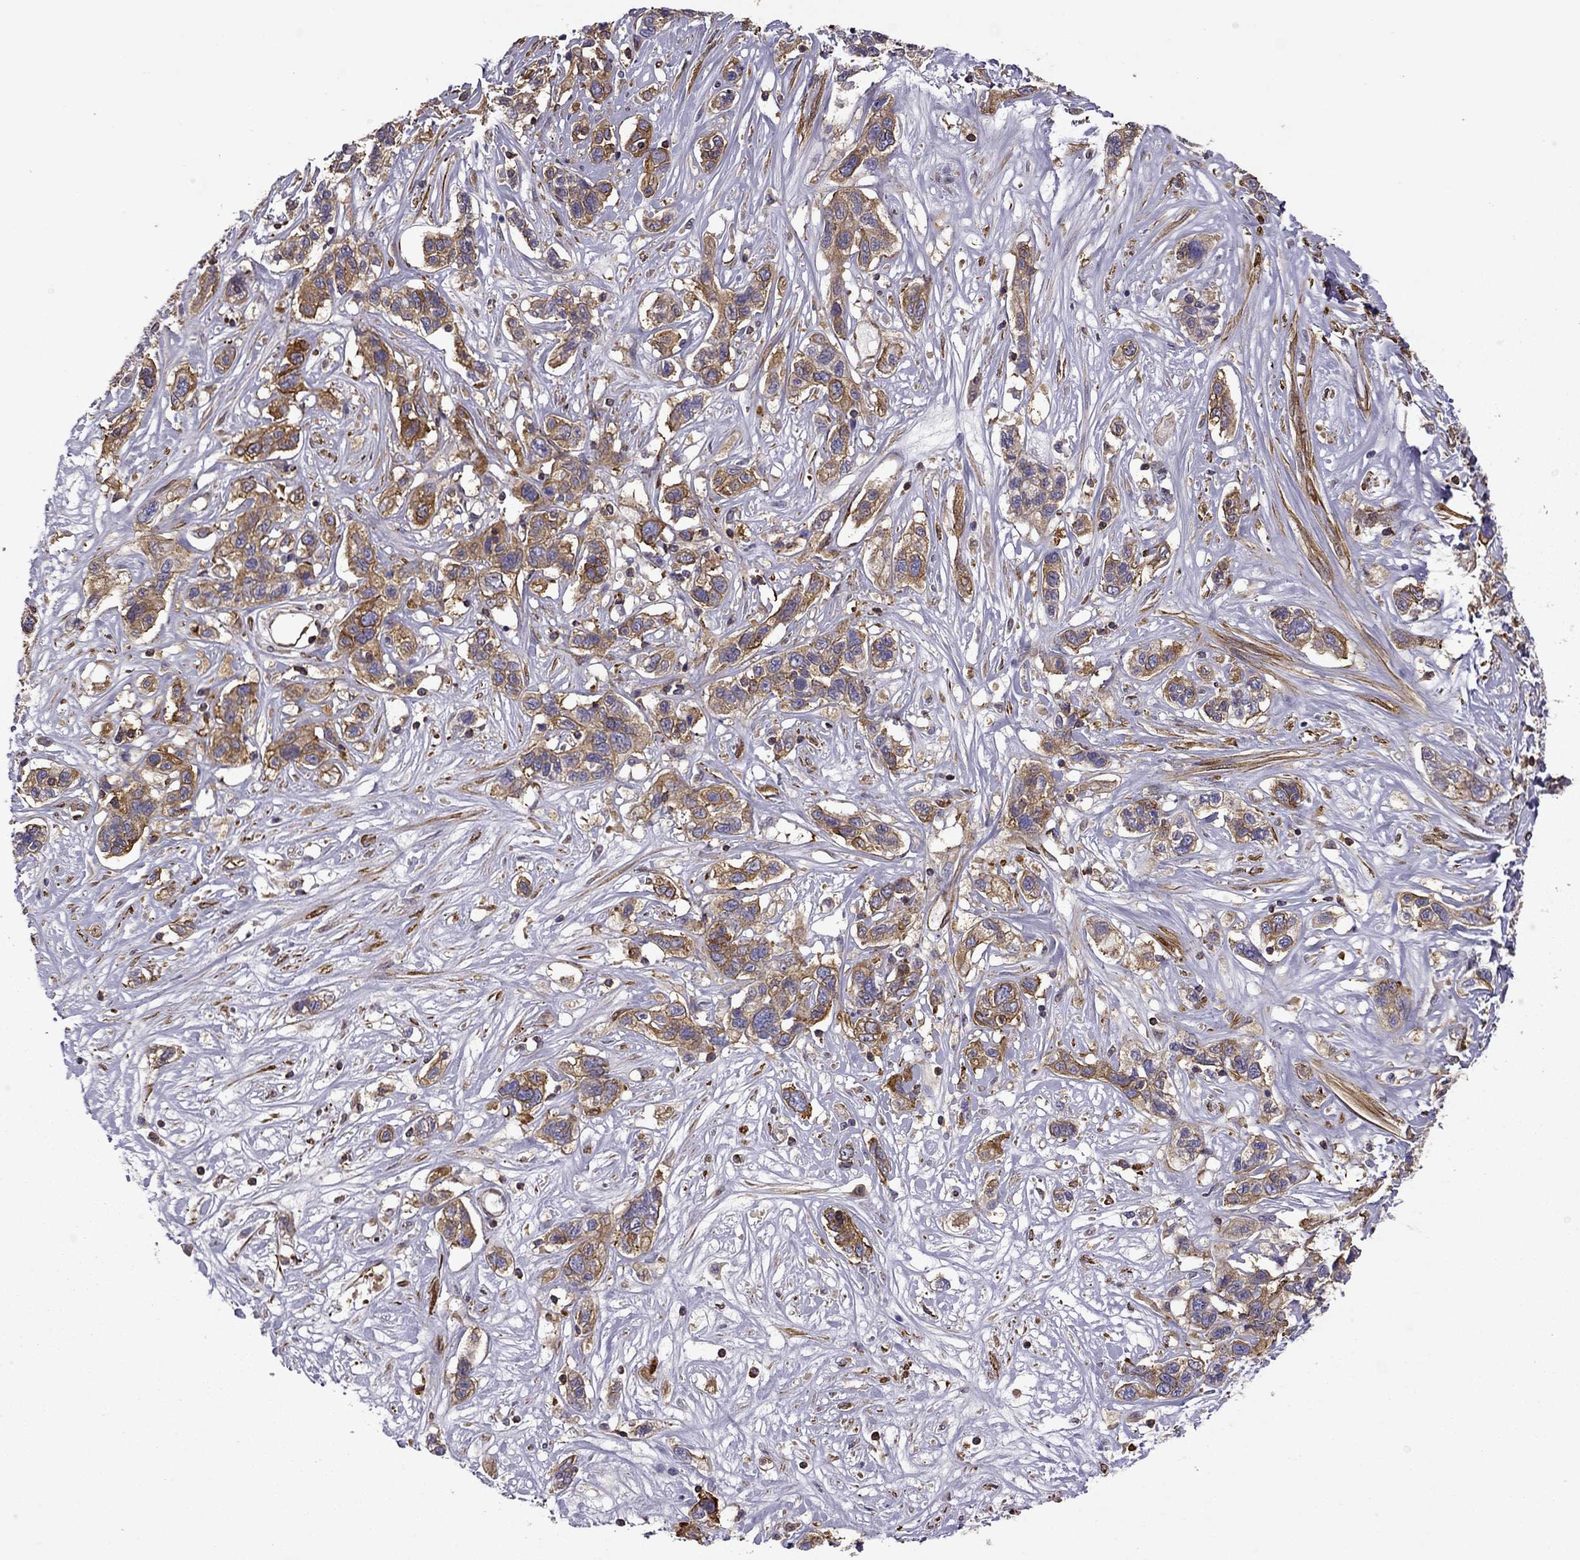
{"staining": {"intensity": "strong", "quantity": "25%-75%", "location": "cytoplasmic/membranous"}, "tissue": "liver cancer", "cell_type": "Tumor cells", "image_type": "cancer", "snomed": [{"axis": "morphology", "description": "Adenocarcinoma, NOS"}, {"axis": "morphology", "description": "Cholangiocarcinoma"}, {"axis": "topography", "description": "Liver"}], "caption": "Approximately 25%-75% of tumor cells in human liver cancer demonstrate strong cytoplasmic/membranous protein expression as visualized by brown immunohistochemical staining.", "gene": "MAP4", "patient": {"sex": "male", "age": 64}}